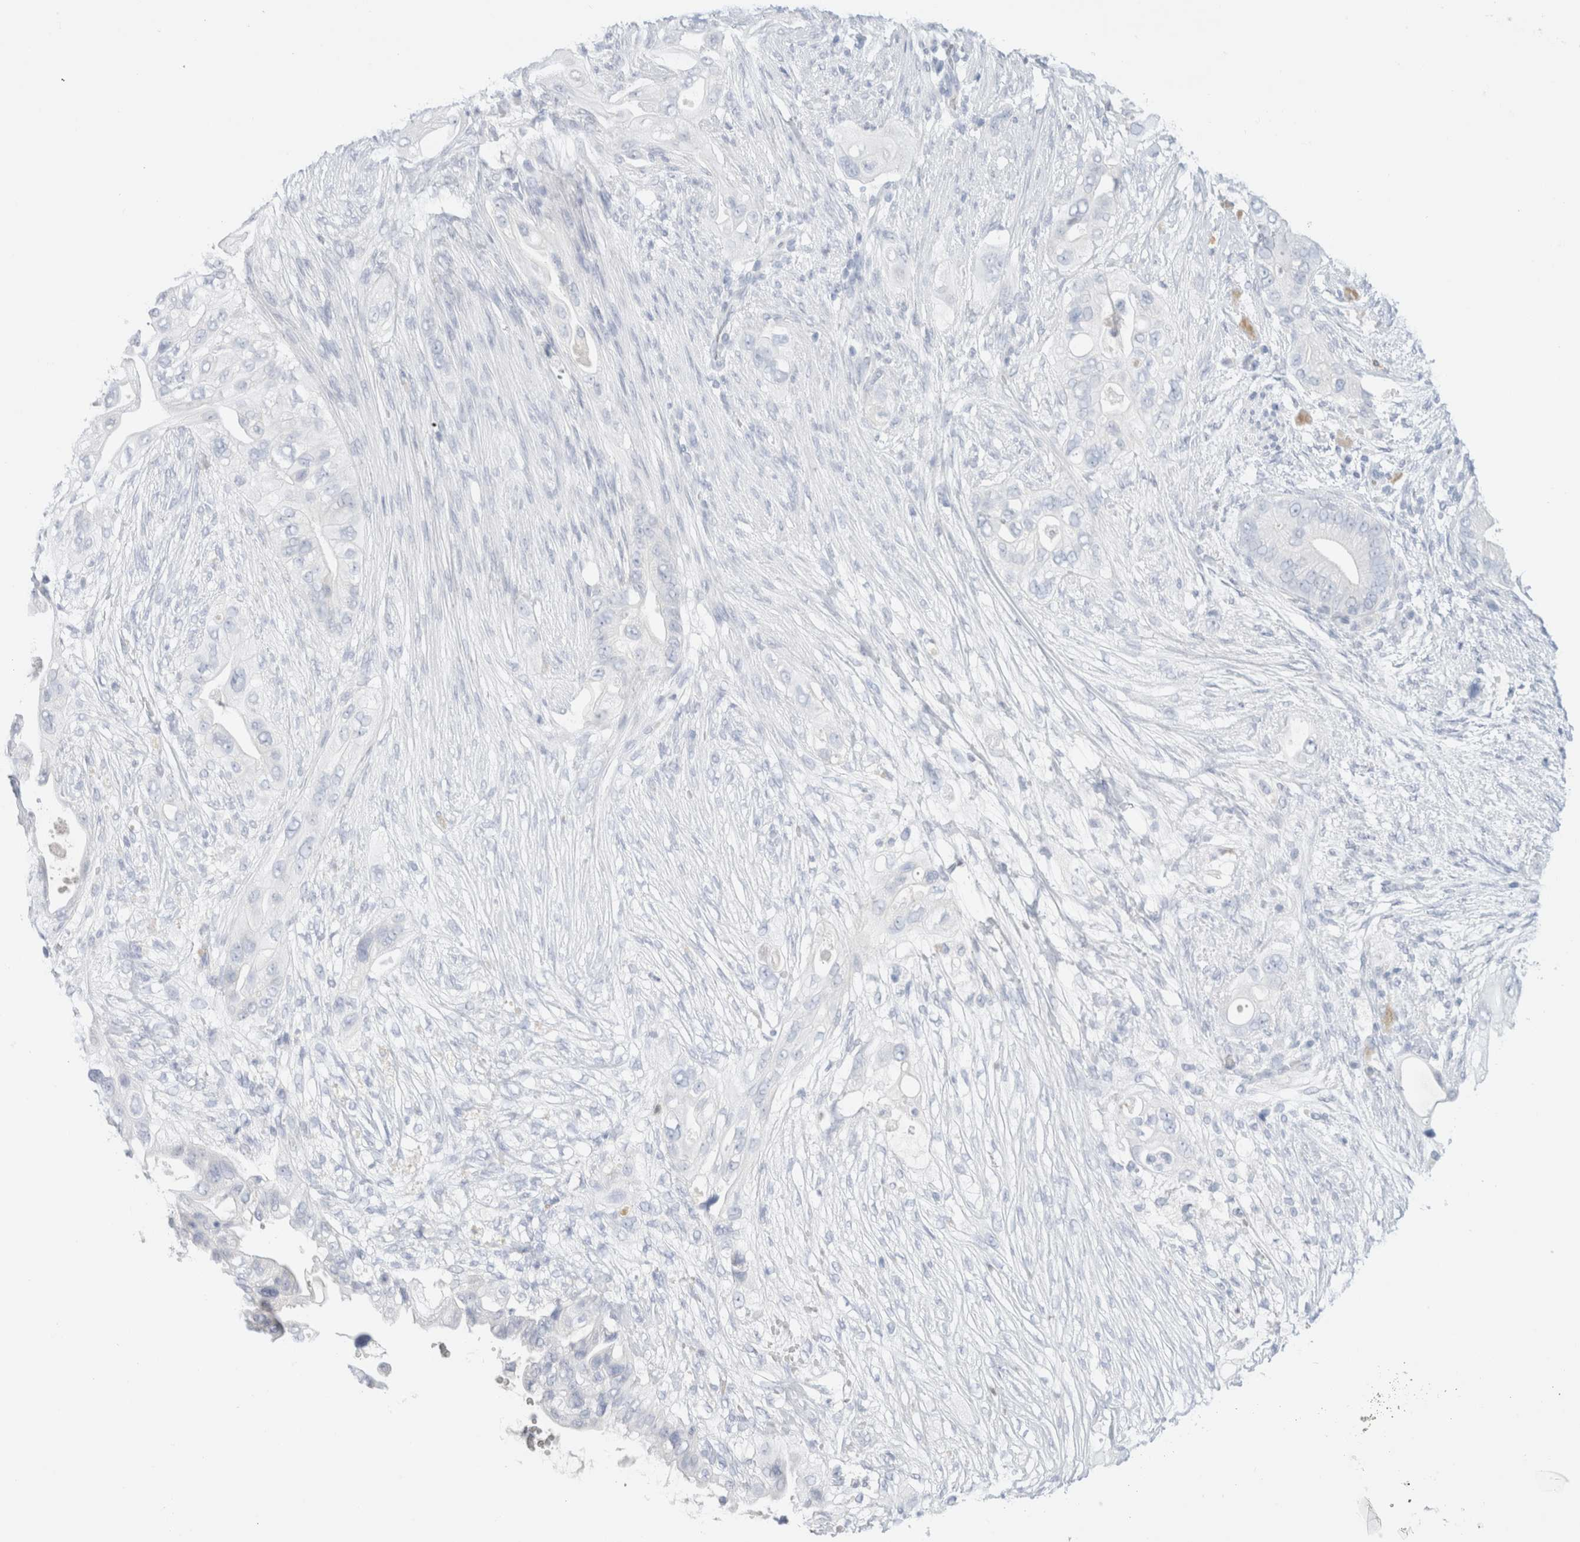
{"staining": {"intensity": "negative", "quantity": "none", "location": "none"}, "tissue": "pancreatic cancer", "cell_type": "Tumor cells", "image_type": "cancer", "snomed": [{"axis": "morphology", "description": "Adenocarcinoma, NOS"}, {"axis": "topography", "description": "Pancreas"}], "caption": "Immunohistochemical staining of human pancreatic cancer (adenocarcinoma) shows no significant positivity in tumor cells. The staining was performed using DAB (3,3'-diaminobenzidine) to visualize the protein expression in brown, while the nuclei were stained in blue with hematoxylin (Magnification: 20x).", "gene": "ARG1", "patient": {"sex": "male", "age": 53}}